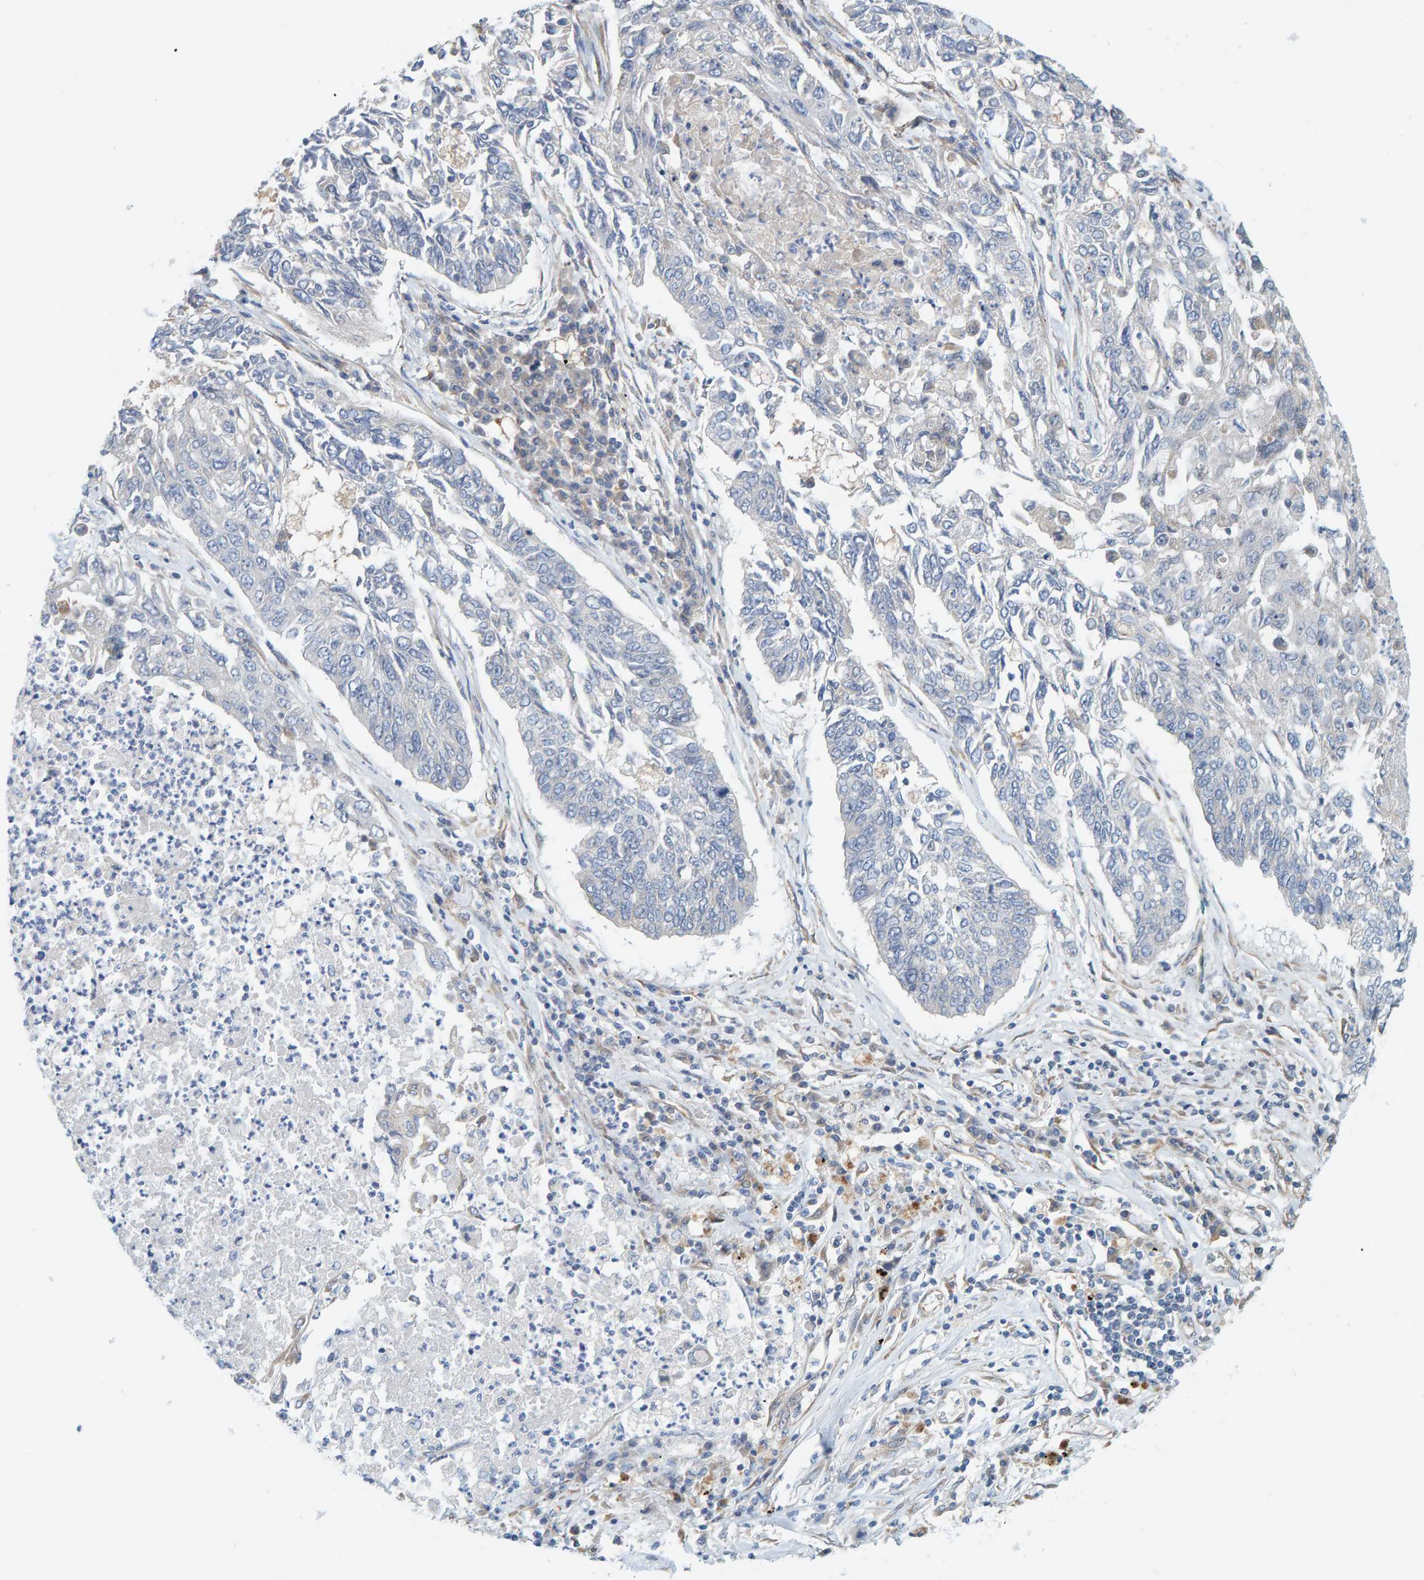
{"staining": {"intensity": "negative", "quantity": "none", "location": "none"}, "tissue": "lung cancer", "cell_type": "Tumor cells", "image_type": "cancer", "snomed": [{"axis": "morphology", "description": "Normal tissue, NOS"}, {"axis": "morphology", "description": "Squamous cell carcinoma, NOS"}, {"axis": "topography", "description": "Cartilage tissue"}, {"axis": "topography", "description": "Bronchus"}, {"axis": "topography", "description": "Lung"}], "caption": "This is an IHC micrograph of human lung cancer (squamous cell carcinoma). There is no expression in tumor cells.", "gene": "PRKD2", "patient": {"sex": "female", "age": 49}}